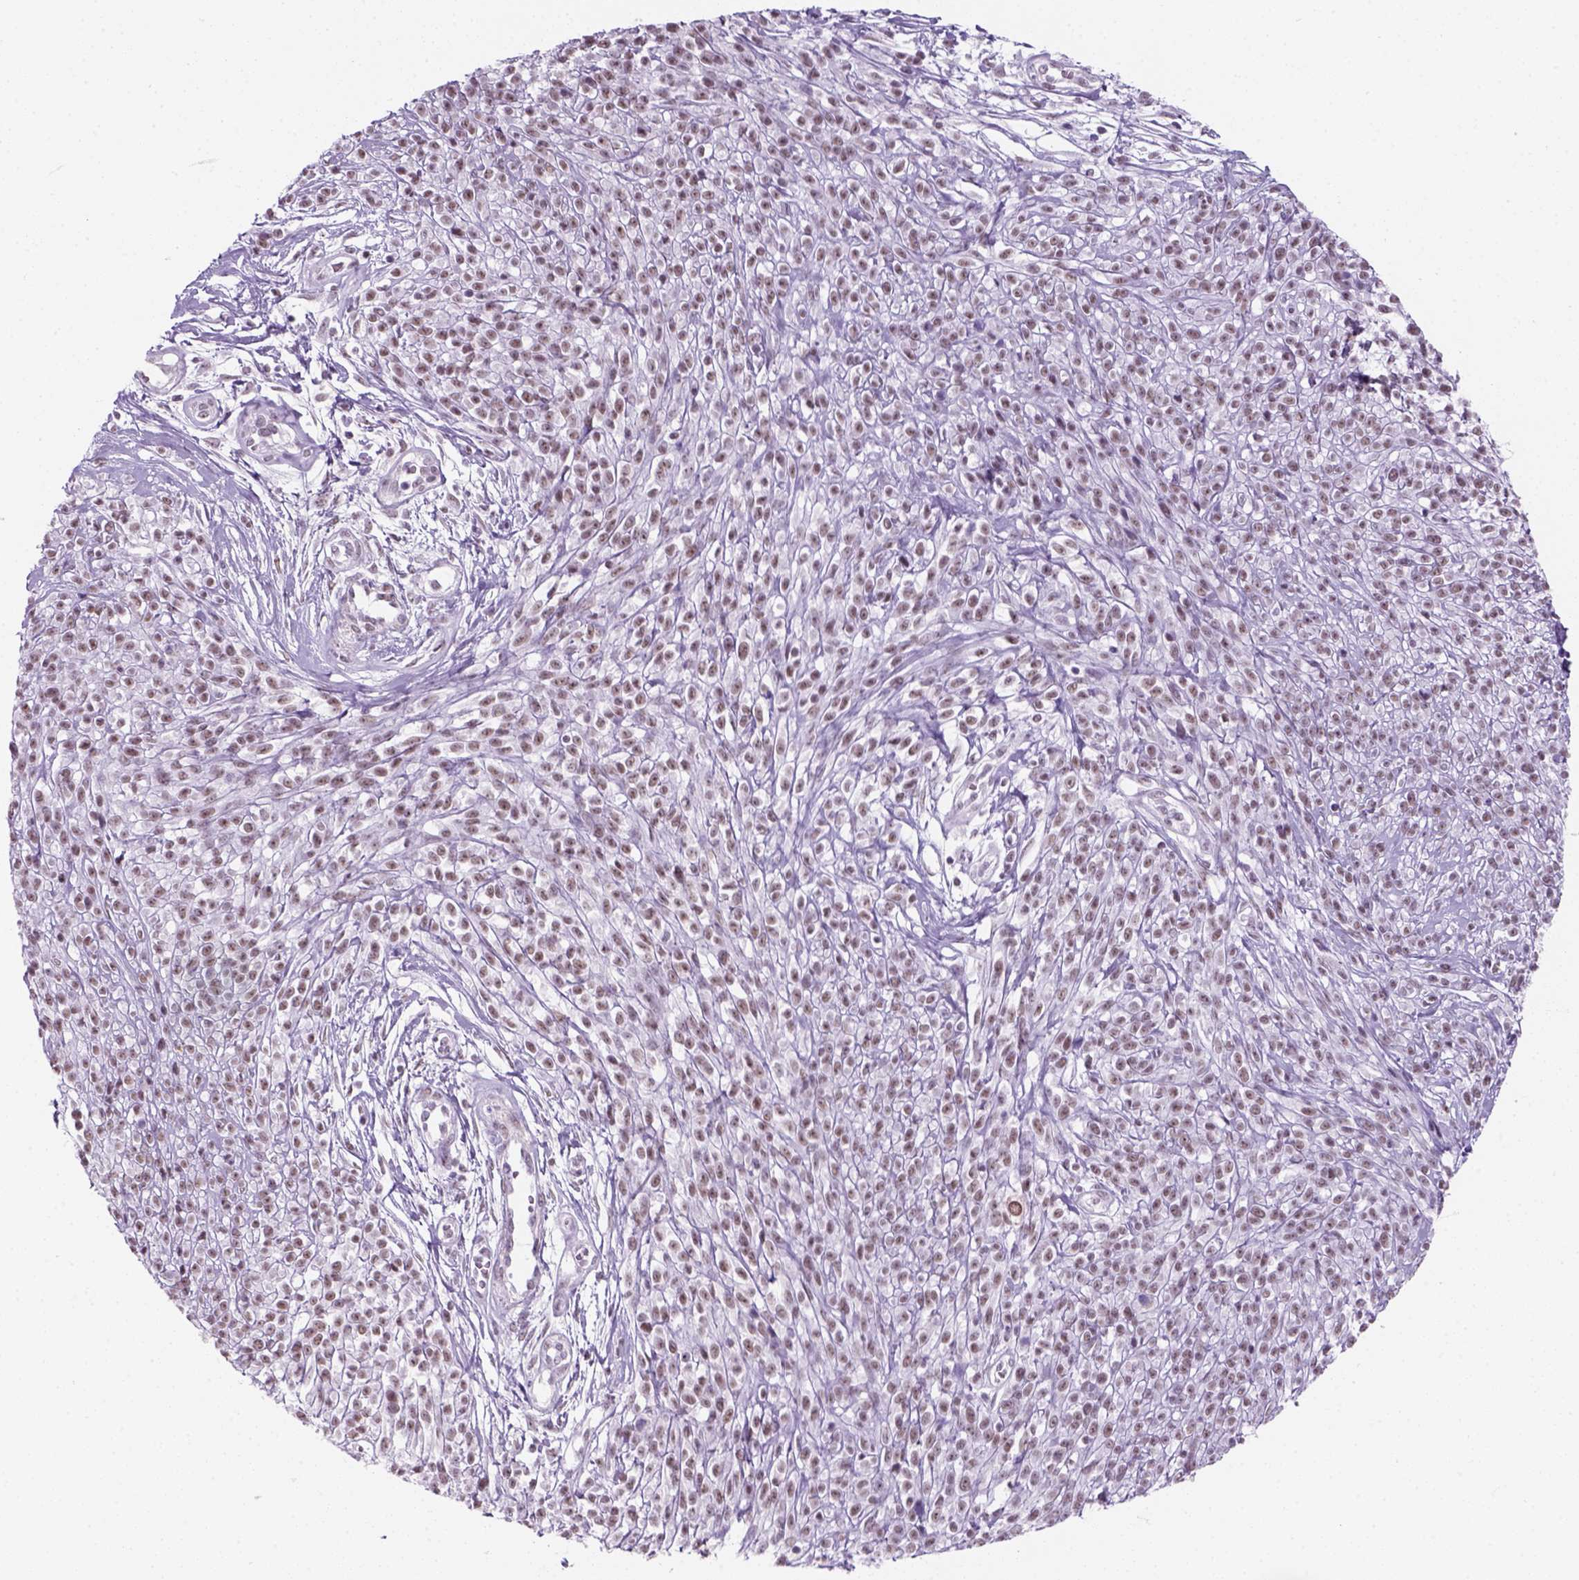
{"staining": {"intensity": "weak", "quantity": ">75%", "location": "nuclear"}, "tissue": "melanoma", "cell_type": "Tumor cells", "image_type": "cancer", "snomed": [{"axis": "morphology", "description": "Malignant melanoma, NOS"}, {"axis": "topography", "description": "Skin"}, {"axis": "topography", "description": "Skin of trunk"}], "caption": "Malignant melanoma stained with DAB (3,3'-diaminobenzidine) IHC demonstrates low levels of weak nuclear expression in about >75% of tumor cells. The protein is stained brown, and the nuclei are stained in blue (DAB (3,3'-diaminobenzidine) IHC with brightfield microscopy, high magnification).", "gene": "ZNF865", "patient": {"sex": "male", "age": 74}}